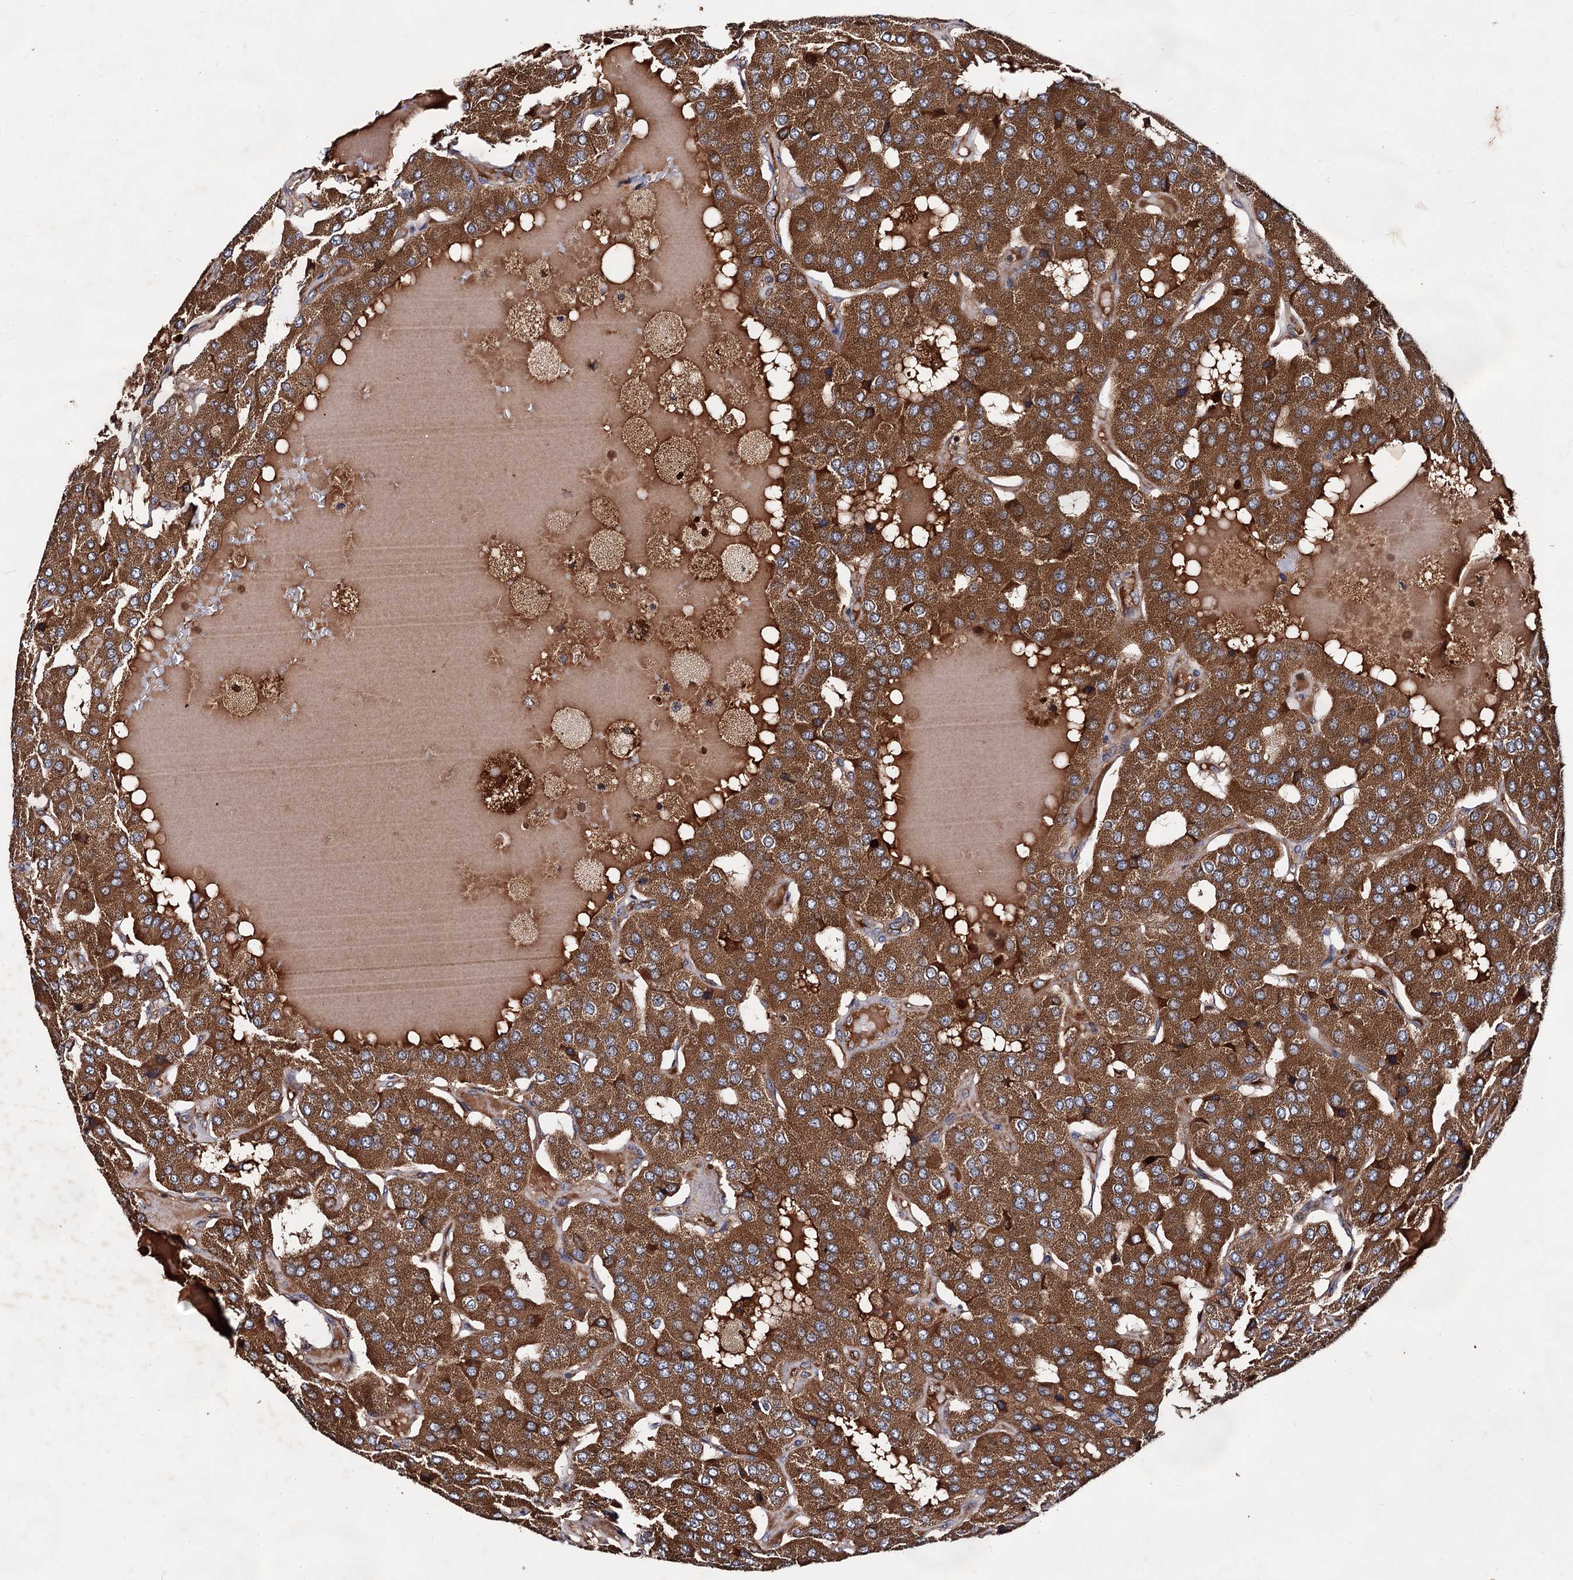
{"staining": {"intensity": "strong", "quantity": ">75%", "location": "cytoplasmic/membranous"}, "tissue": "parathyroid gland", "cell_type": "Glandular cells", "image_type": "normal", "snomed": [{"axis": "morphology", "description": "Normal tissue, NOS"}, {"axis": "morphology", "description": "Adenoma, NOS"}, {"axis": "topography", "description": "Parathyroid gland"}], "caption": "Strong cytoplasmic/membranous protein staining is appreciated in about >75% of glandular cells in parathyroid gland. Ihc stains the protein of interest in brown and the nuclei are stained blue.", "gene": "TEX9", "patient": {"sex": "female", "age": 86}}